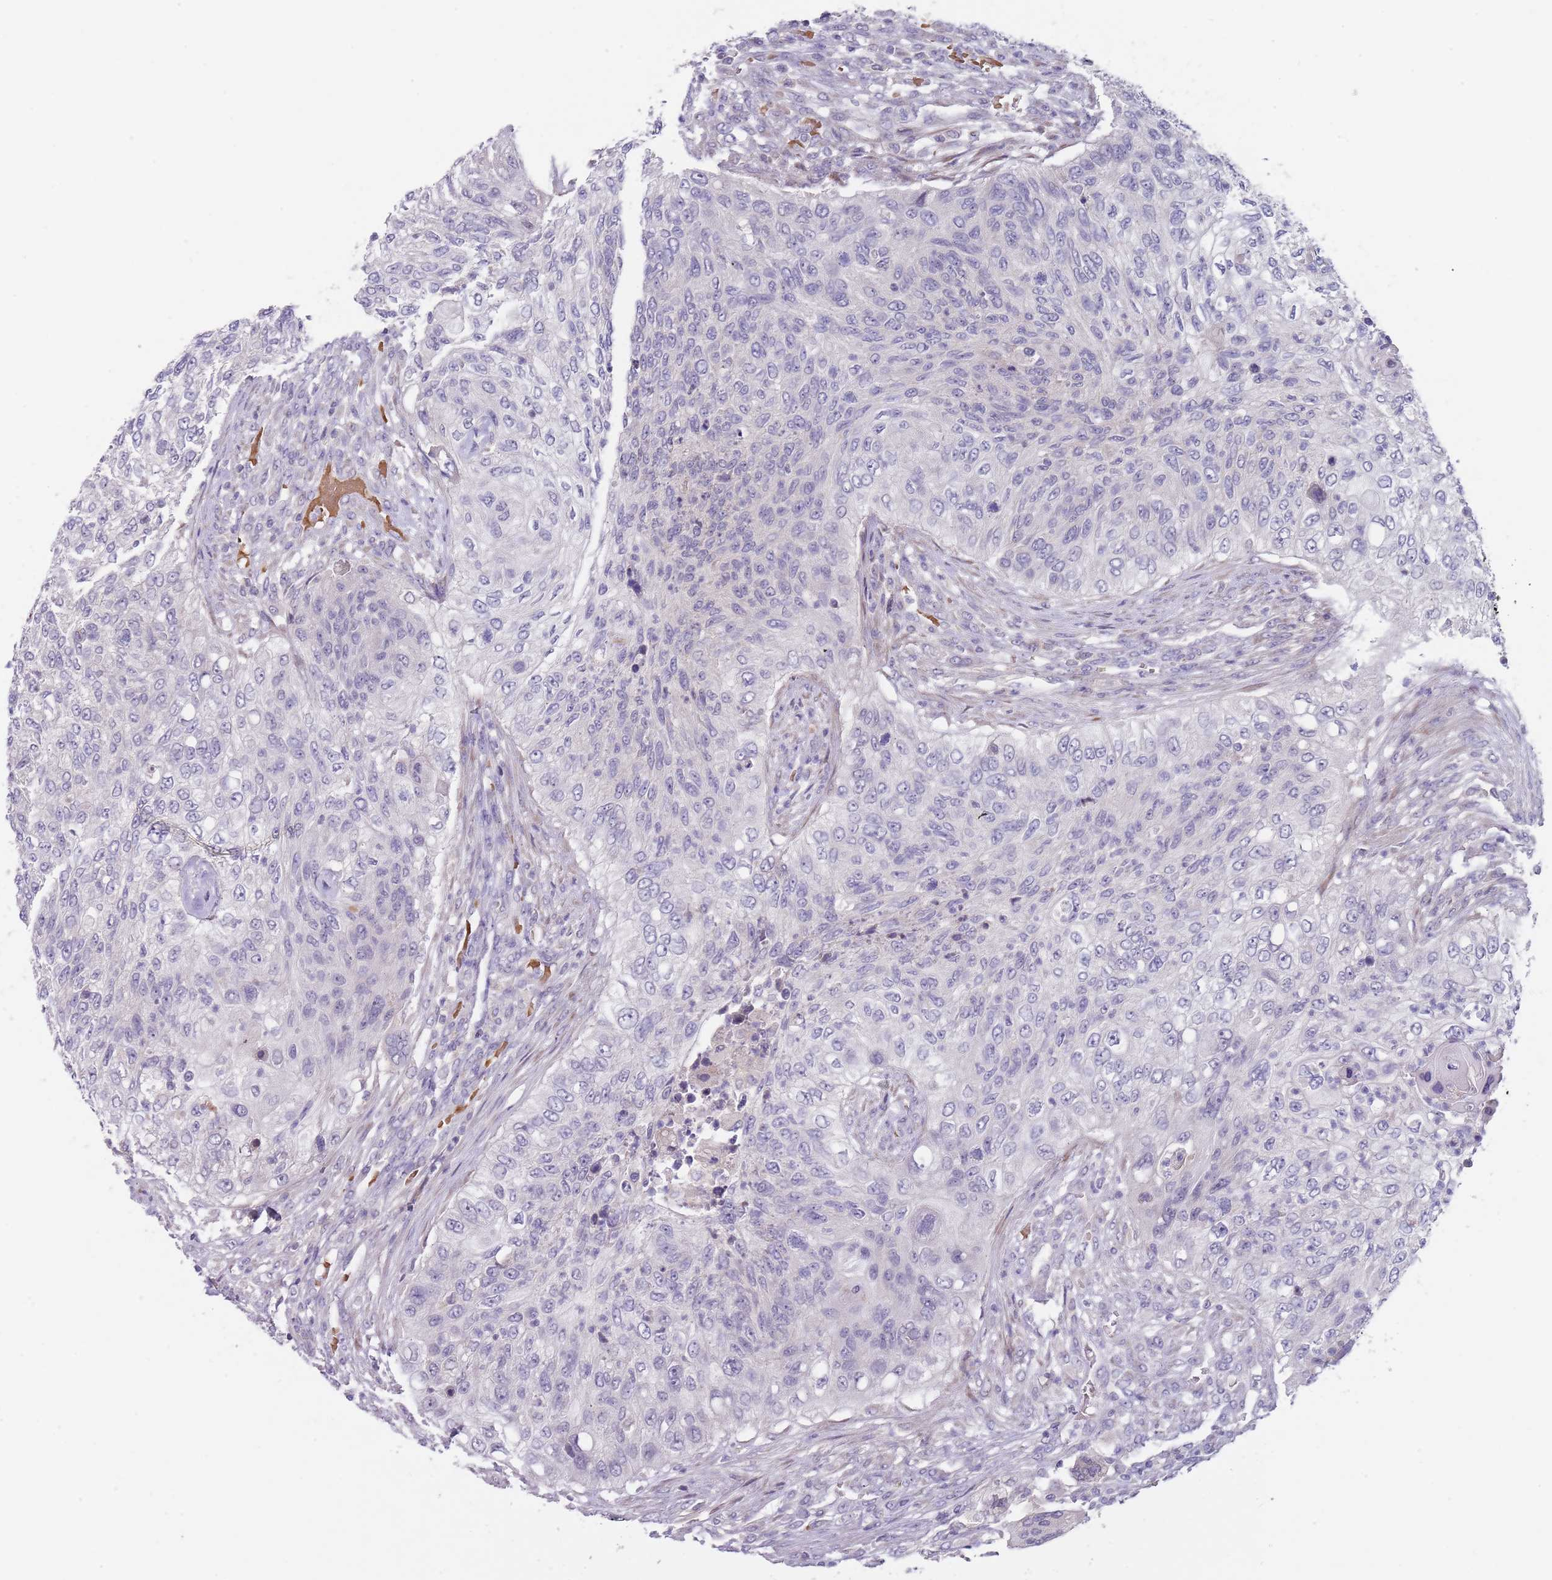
{"staining": {"intensity": "negative", "quantity": "none", "location": "none"}, "tissue": "urothelial cancer", "cell_type": "Tumor cells", "image_type": "cancer", "snomed": [{"axis": "morphology", "description": "Urothelial carcinoma, High grade"}, {"axis": "topography", "description": "Urinary bladder"}], "caption": "The photomicrograph displays no significant positivity in tumor cells of urothelial cancer. The staining was performed using DAB (3,3'-diaminobenzidine) to visualize the protein expression in brown, while the nuclei were stained in blue with hematoxylin (Magnification: 20x).", "gene": "PRAC1", "patient": {"sex": "female", "age": 60}}